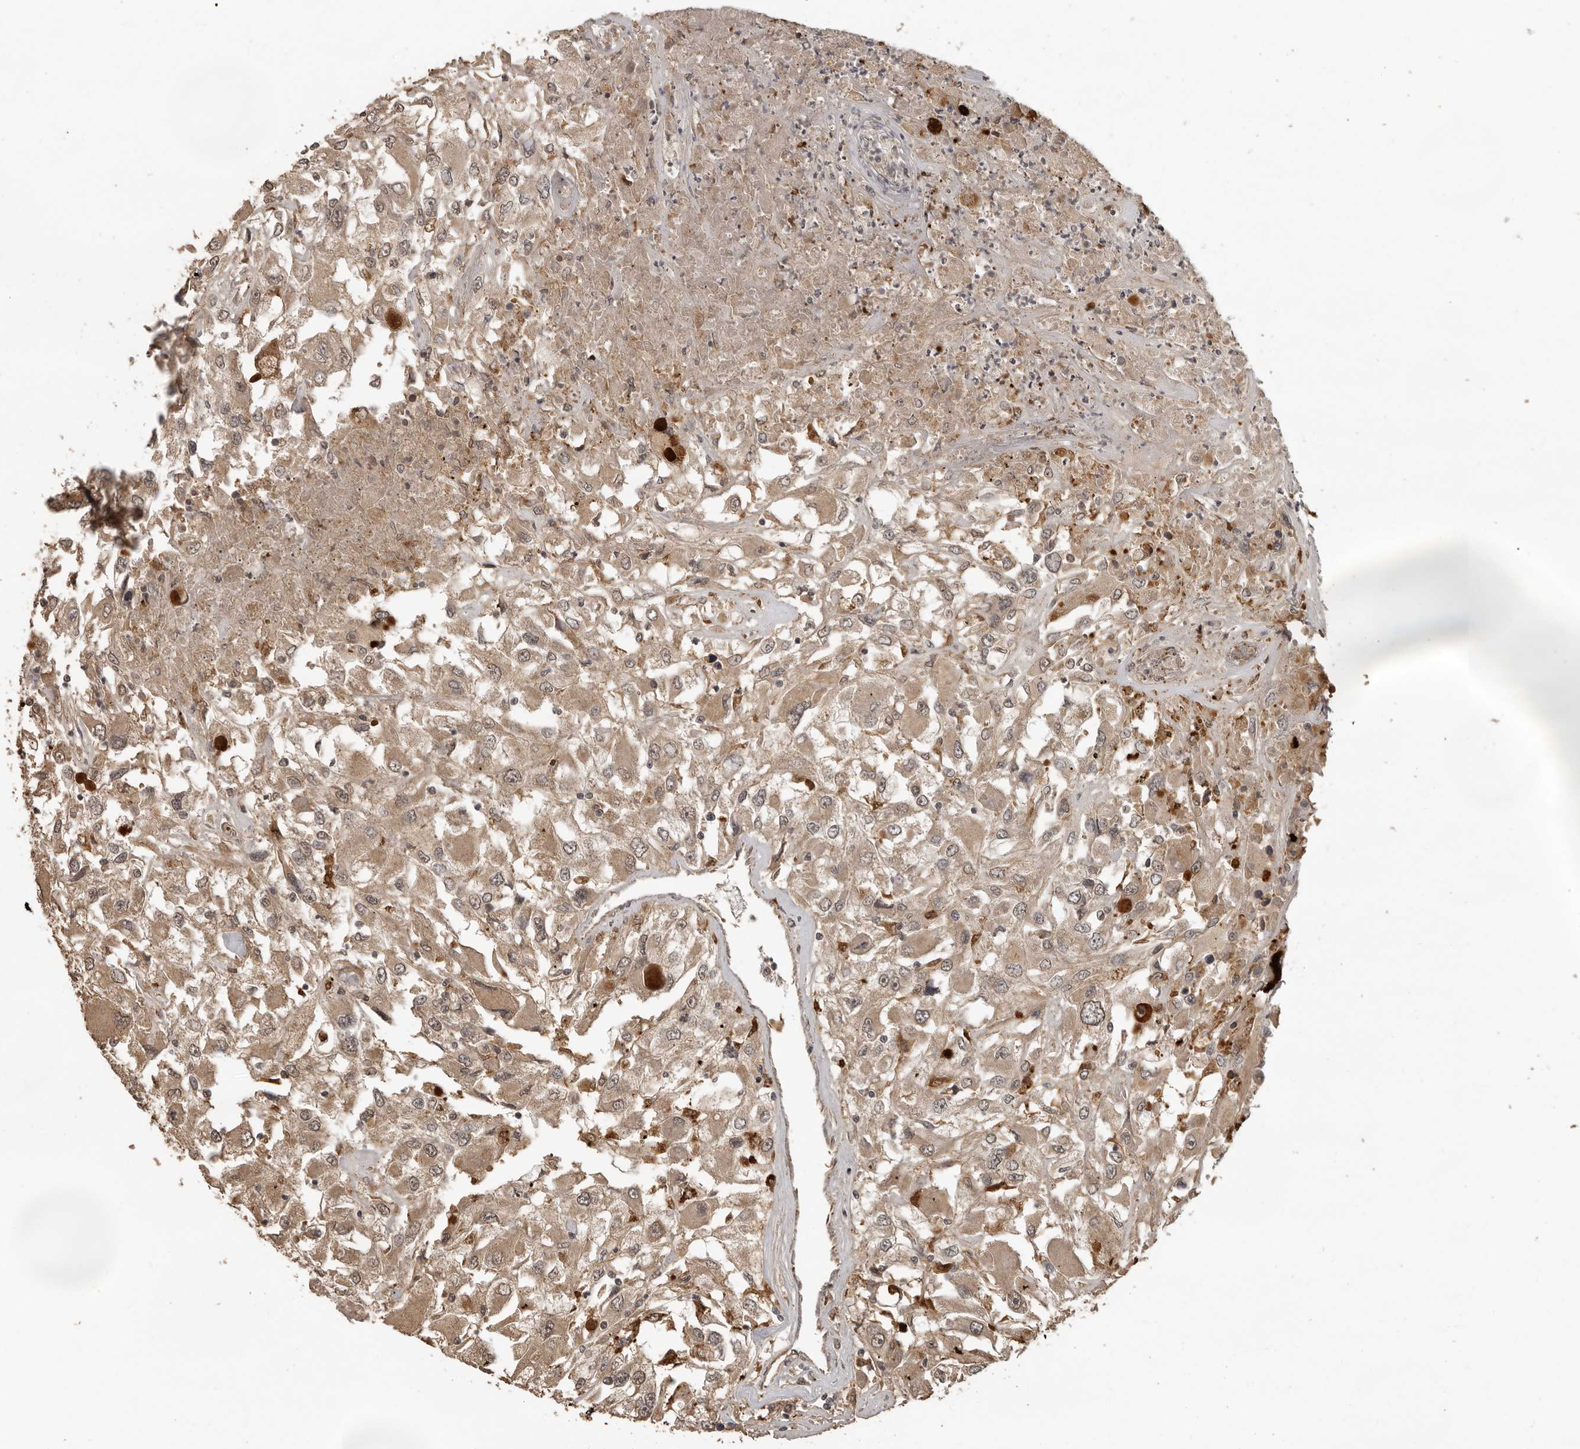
{"staining": {"intensity": "moderate", "quantity": ">75%", "location": "cytoplasmic/membranous"}, "tissue": "renal cancer", "cell_type": "Tumor cells", "image_type": "cancer", "snomed": [{"axis": "morphology", "description": "Adenocarcinoma, NOS"}, {"axis": "topography", "description": "Kidney"}], "caption": "Immunohistochemical staining of human adenocarcinoma (renal) exhibits medium levels of moderate cytoplasmic/membranous protein expression in approximately >75% of tumor cells. (Brightfield microscopy of DAB IHC at high magnification).", "gene": "CTF1", "patient": {"sex": "female", "age": 52}}